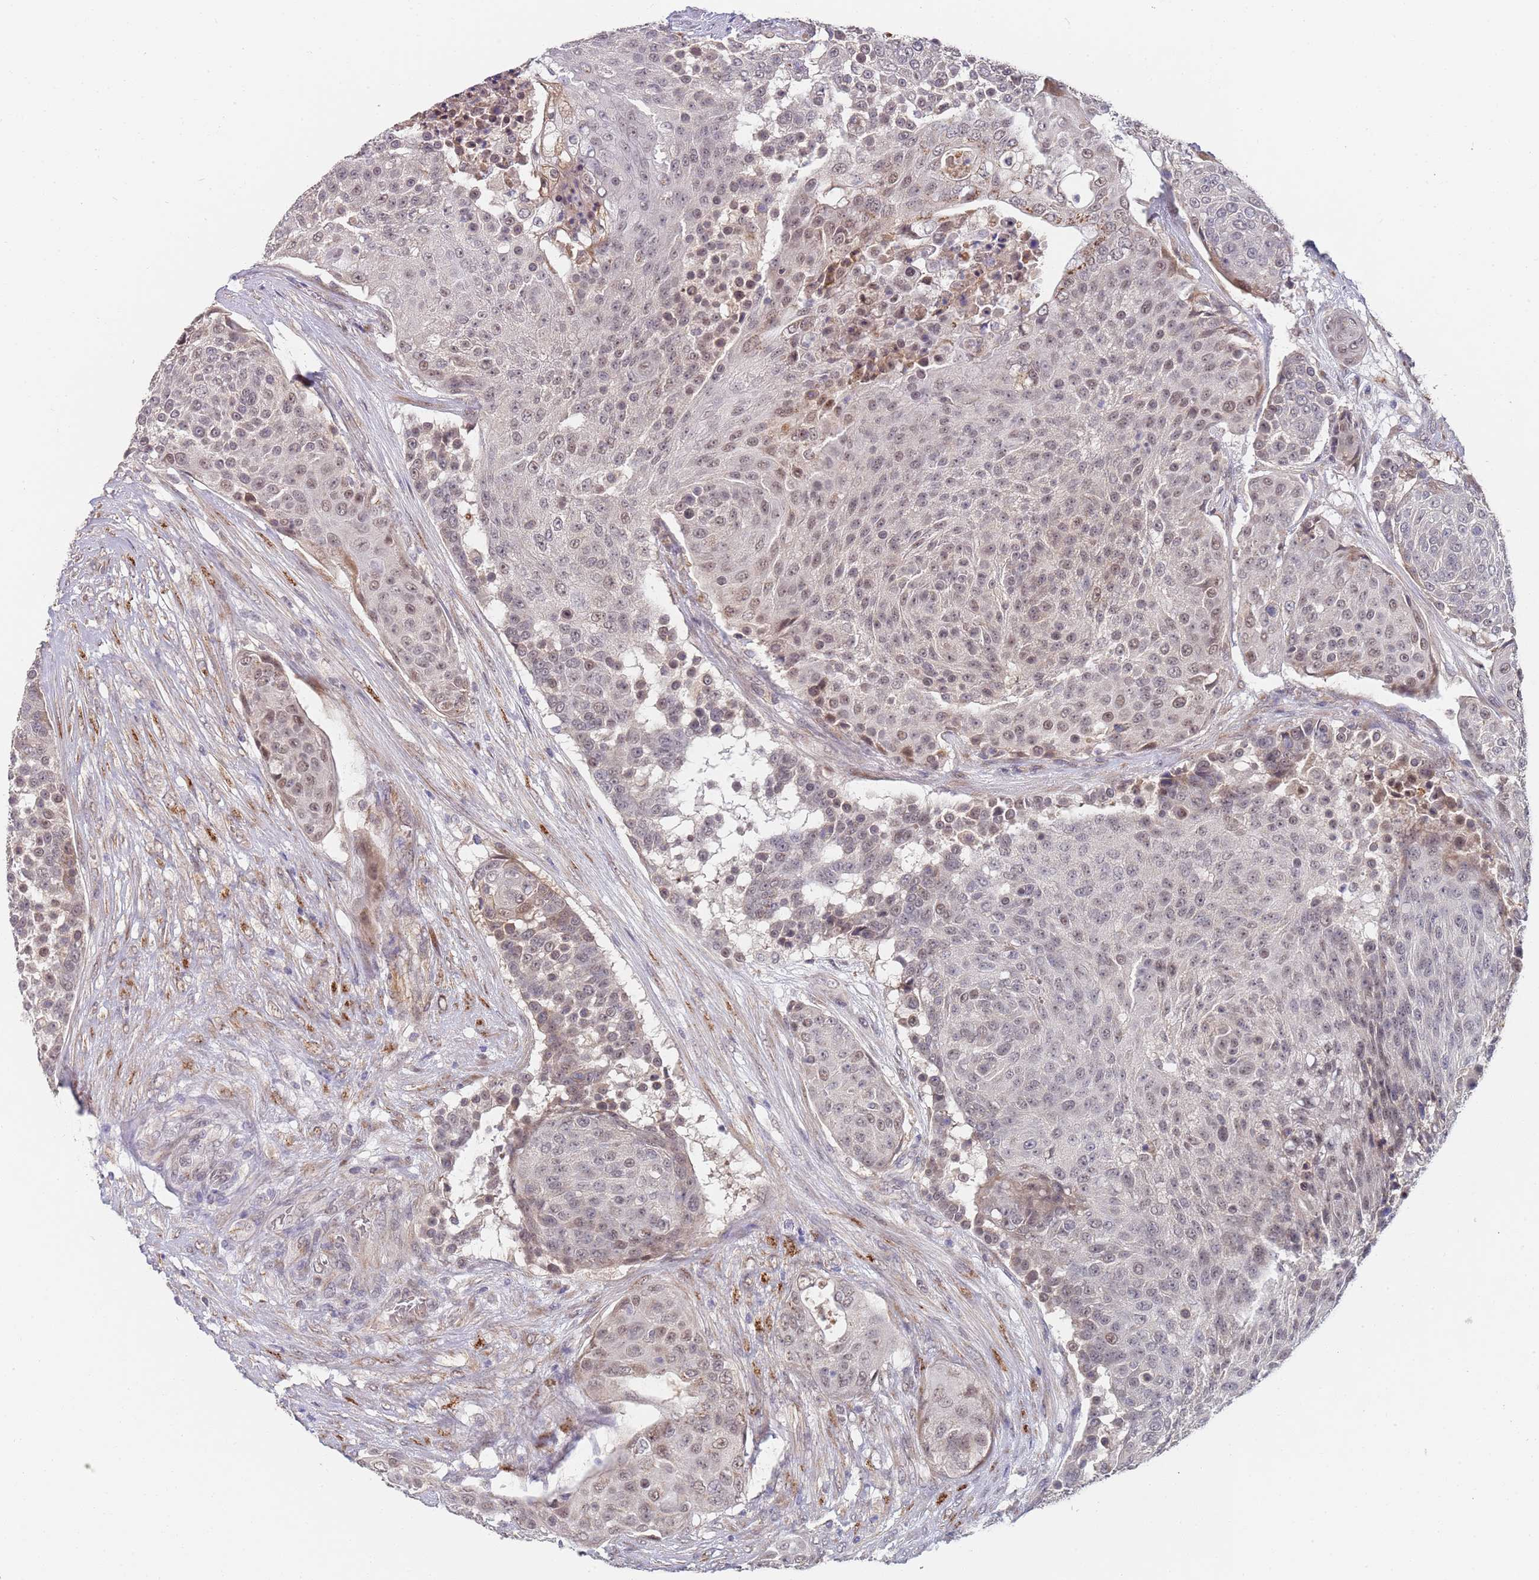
{"staining": {"intensity": "weak", "quantity": "25%-75%", "location": "nuclear"}, "tissue": "urothelial cancer", "cell_type": "Tumor cells", "image_type": "cancer", "snomed": [{"axis": "morphology", "description": "Urothelial carcinoma, High grade"}, {"axis": "topography", "description": "Urinary bladder"}], "caption": "Immunohistochemistry (IHC) (DAB (3,3'-diaminobenzidine)) staining of human urothelial carcinoma (high-grade) exhibits weak nuclear protein staining in approximately 25%-75% of tumor cells.", "gene": "B4GALT4", "patient": {"sex": "female", "age": 63}}